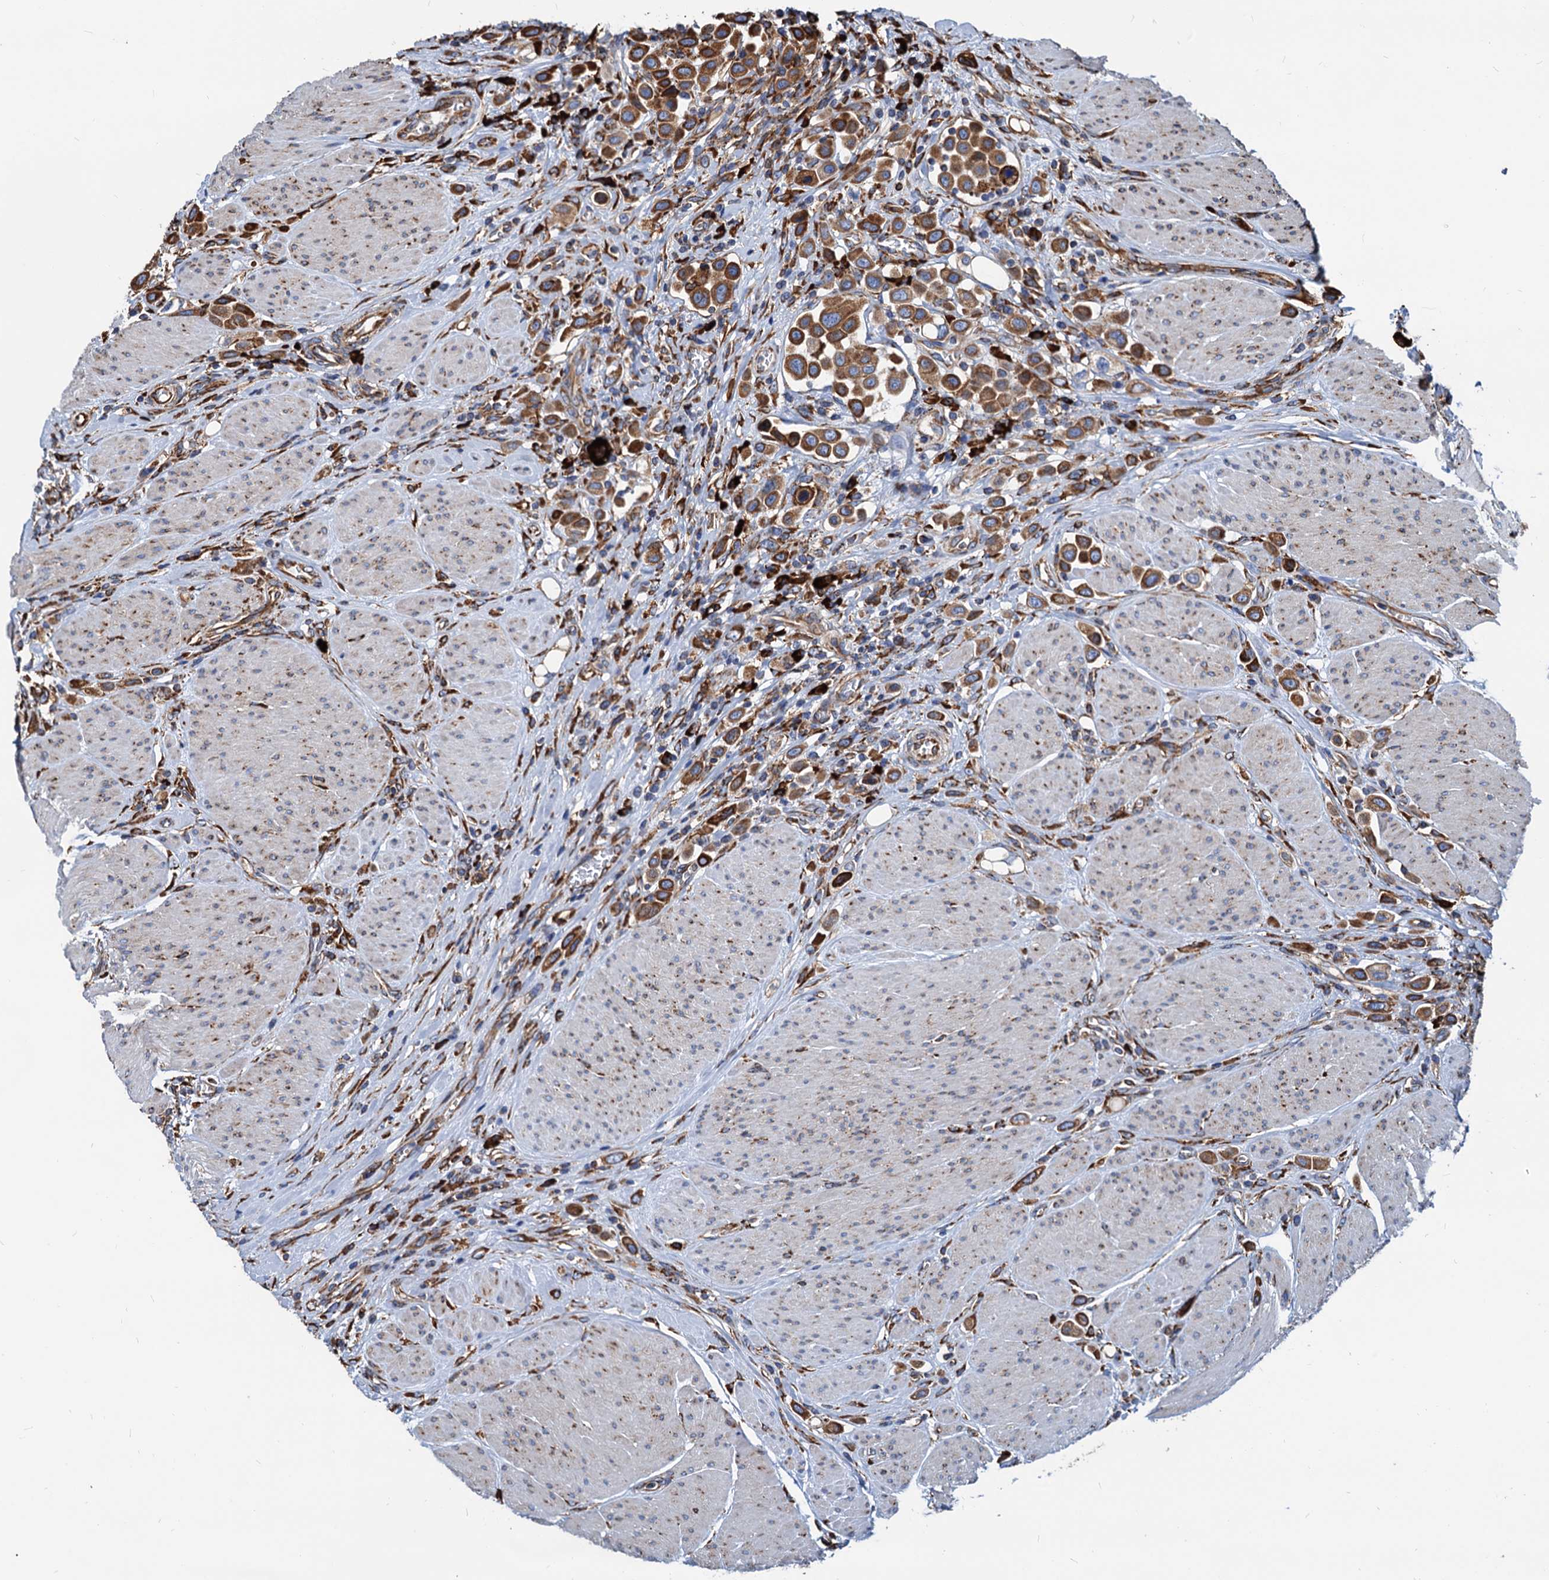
{"staining": {"intensity": "strong", "quantity": ">75%", "location": "cytoplasmic/membranous"}, "tissue": "urothelial cancer", "cell_type": "Tumor cells", "image_type": "cancer", "snomed": [{"axis": "morphology", "description": "Urothelial carcinoma, High grade"}, {"axis": "topography", "description": "Urinary bladder"}], "caption": "Approximately >75% of tumor cells in high-grade urothelial carcinoma display strong cytoplasmic/membranous protein expression as visualized by brown immunohistochemical staining.", "gene": "HSPA5", "patient": {"sex": "male", "age": 50}}